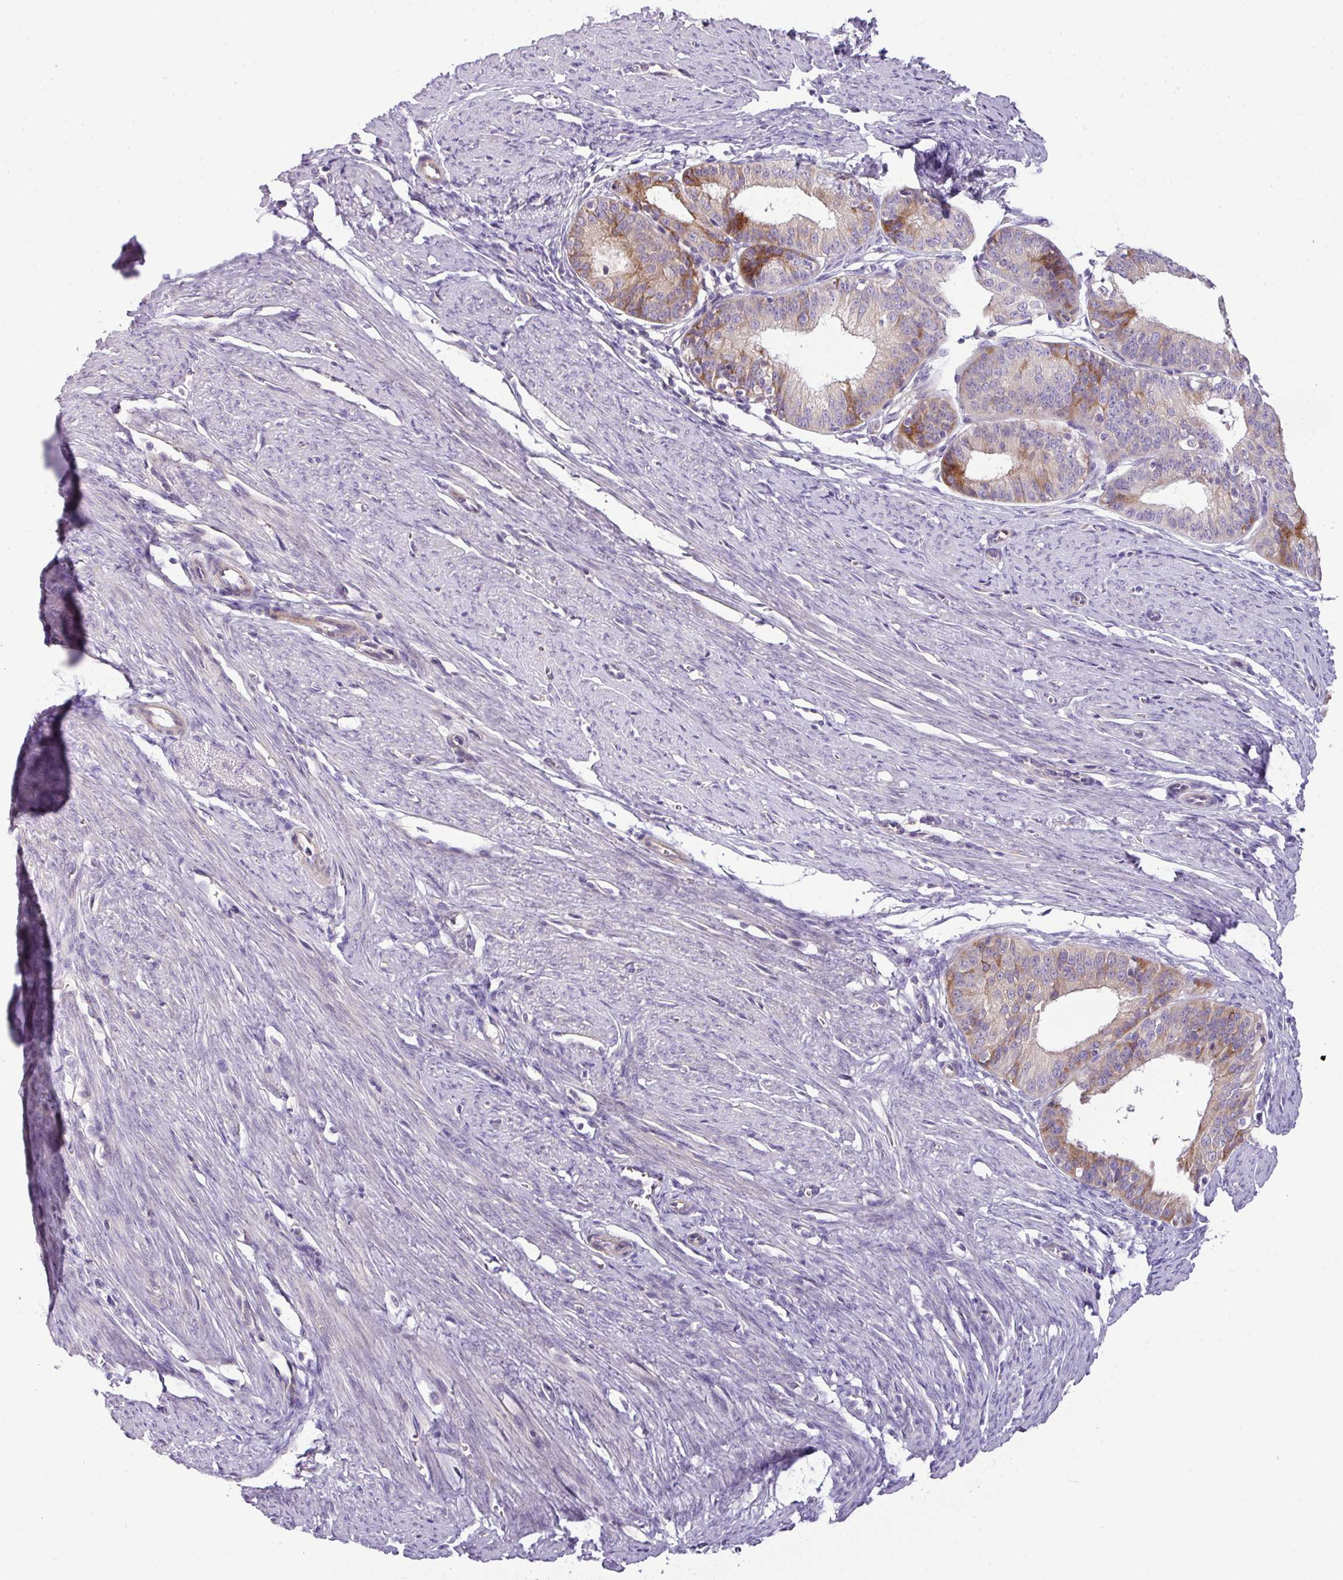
{"staining": {"intensity": "moderate", "quantity": "<25%", "location": "cytoplasmic/membranous"}, "tissue": "endometrial cancer", "cell_type": "Tumor cells", "image_type": "cancer", "snomed": [{"axis": "morphology", "description": "Adenocarcinoma, NOS"}, {"axis": "topography", "description": "Endometrium"}], "caption": "Immunohistochemical staining of human endometrial cancer demonstrates low levels of moderate cytoplasmic/membranous protein staining in approximately <25% of tumor cells. Immunohistochemistry (ihc) stains the protein in brown and the nuclei are stained blue.", "gene": "PIK3R5", "patient": {"sex": "female", "age": 51}}